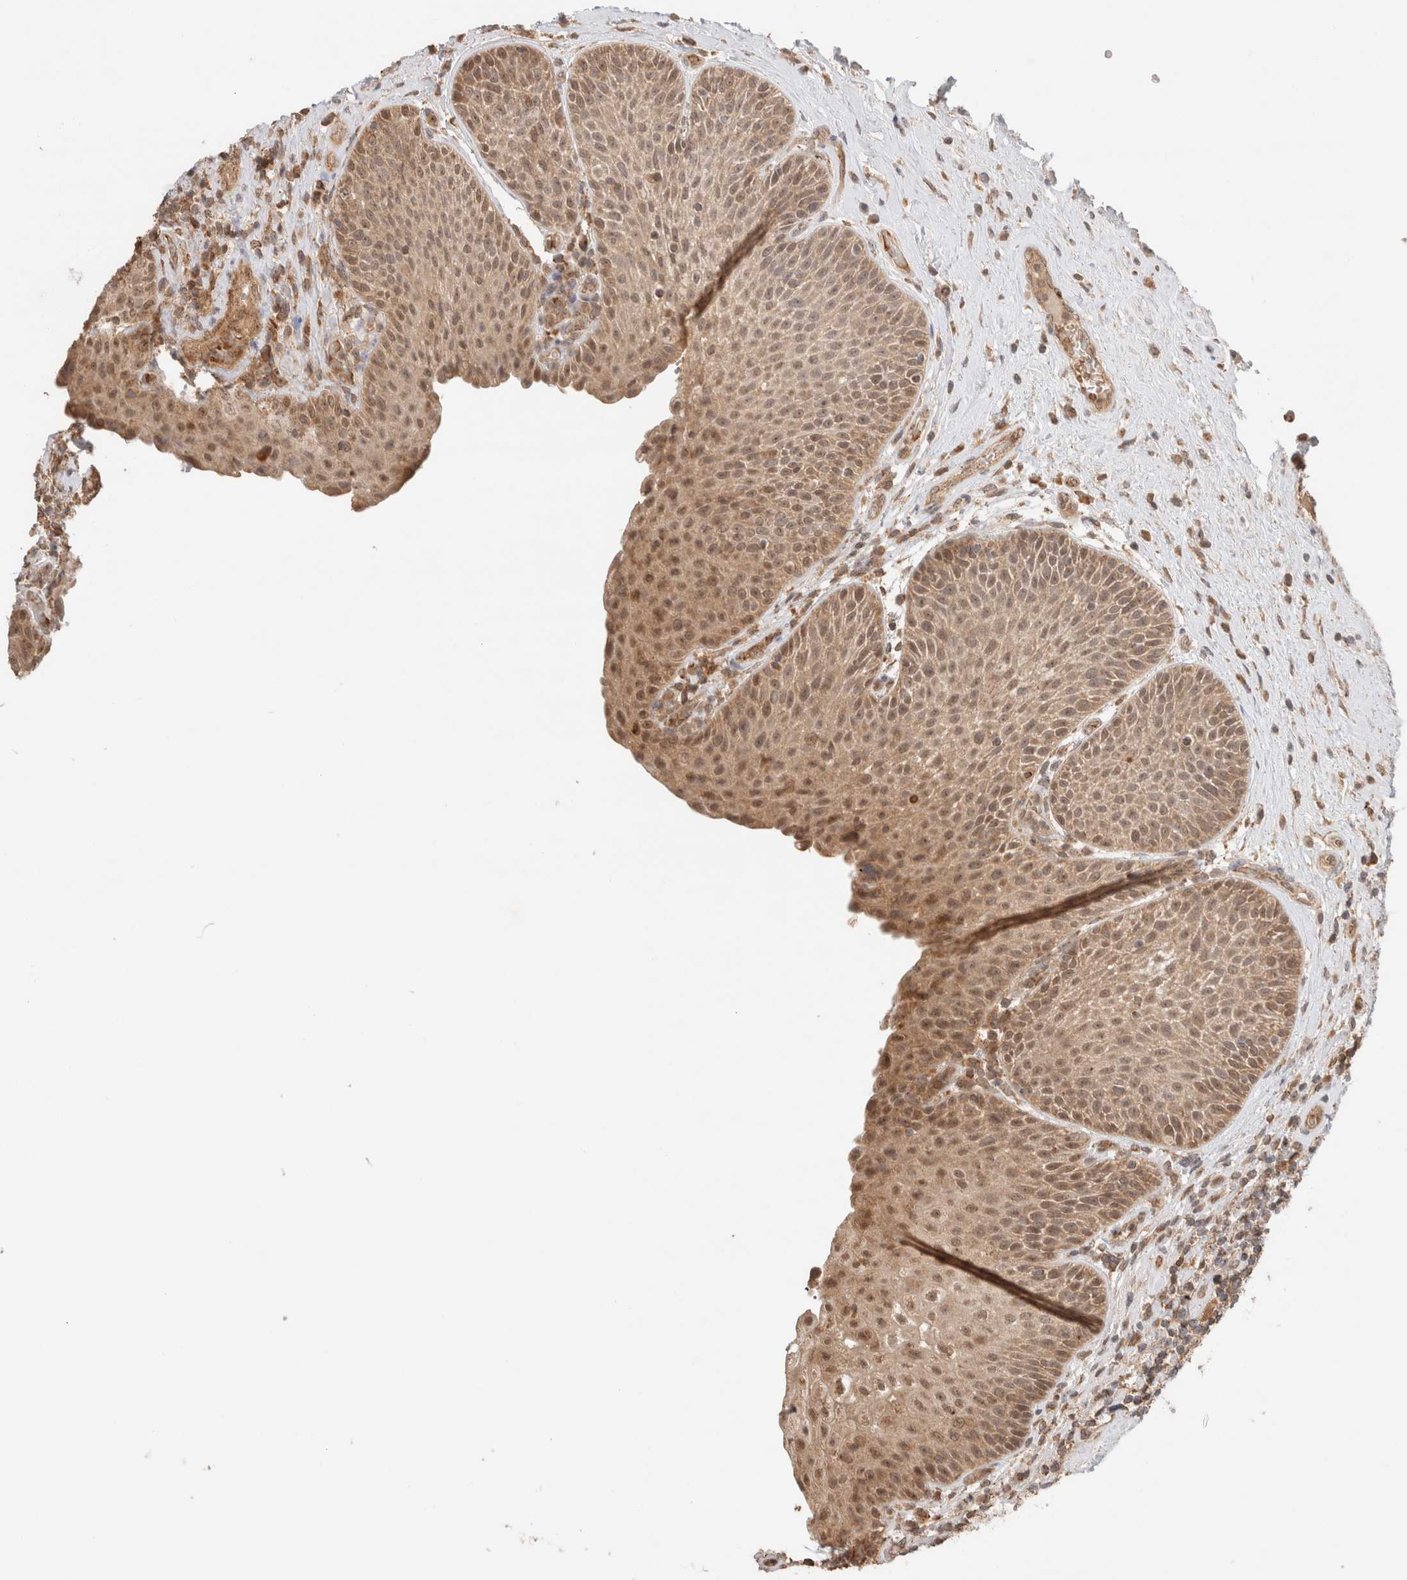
{"staining": {"intensity": "moderate", "quantity": ">75%", "location": "cytoplasmic/membranous,nuclear"}, "tissue": "urinary bladder", "cell_type": "Urothelial cells", "image_type": "normal", "snomed": [{"axis": "morphology", "description": "Normal tissue, NOS"}, {"axis": "topography", "description": "Urinary bladder"}], "caption": "High-magnification brightfield microscopy of unremarkable urinary bladder stained with DAB (3,3'-diaminobenzidine) (brown) and counterstained with hematoxylin (blue). urothelial cells exhibit moderate cytoplasmic/membranous,nuclear expression is seen in about>75% of cells. (IHC, brightfield microscopy, high magnification).", "gene": "CA13", "patient": {"sex": "female", "age": 62}}